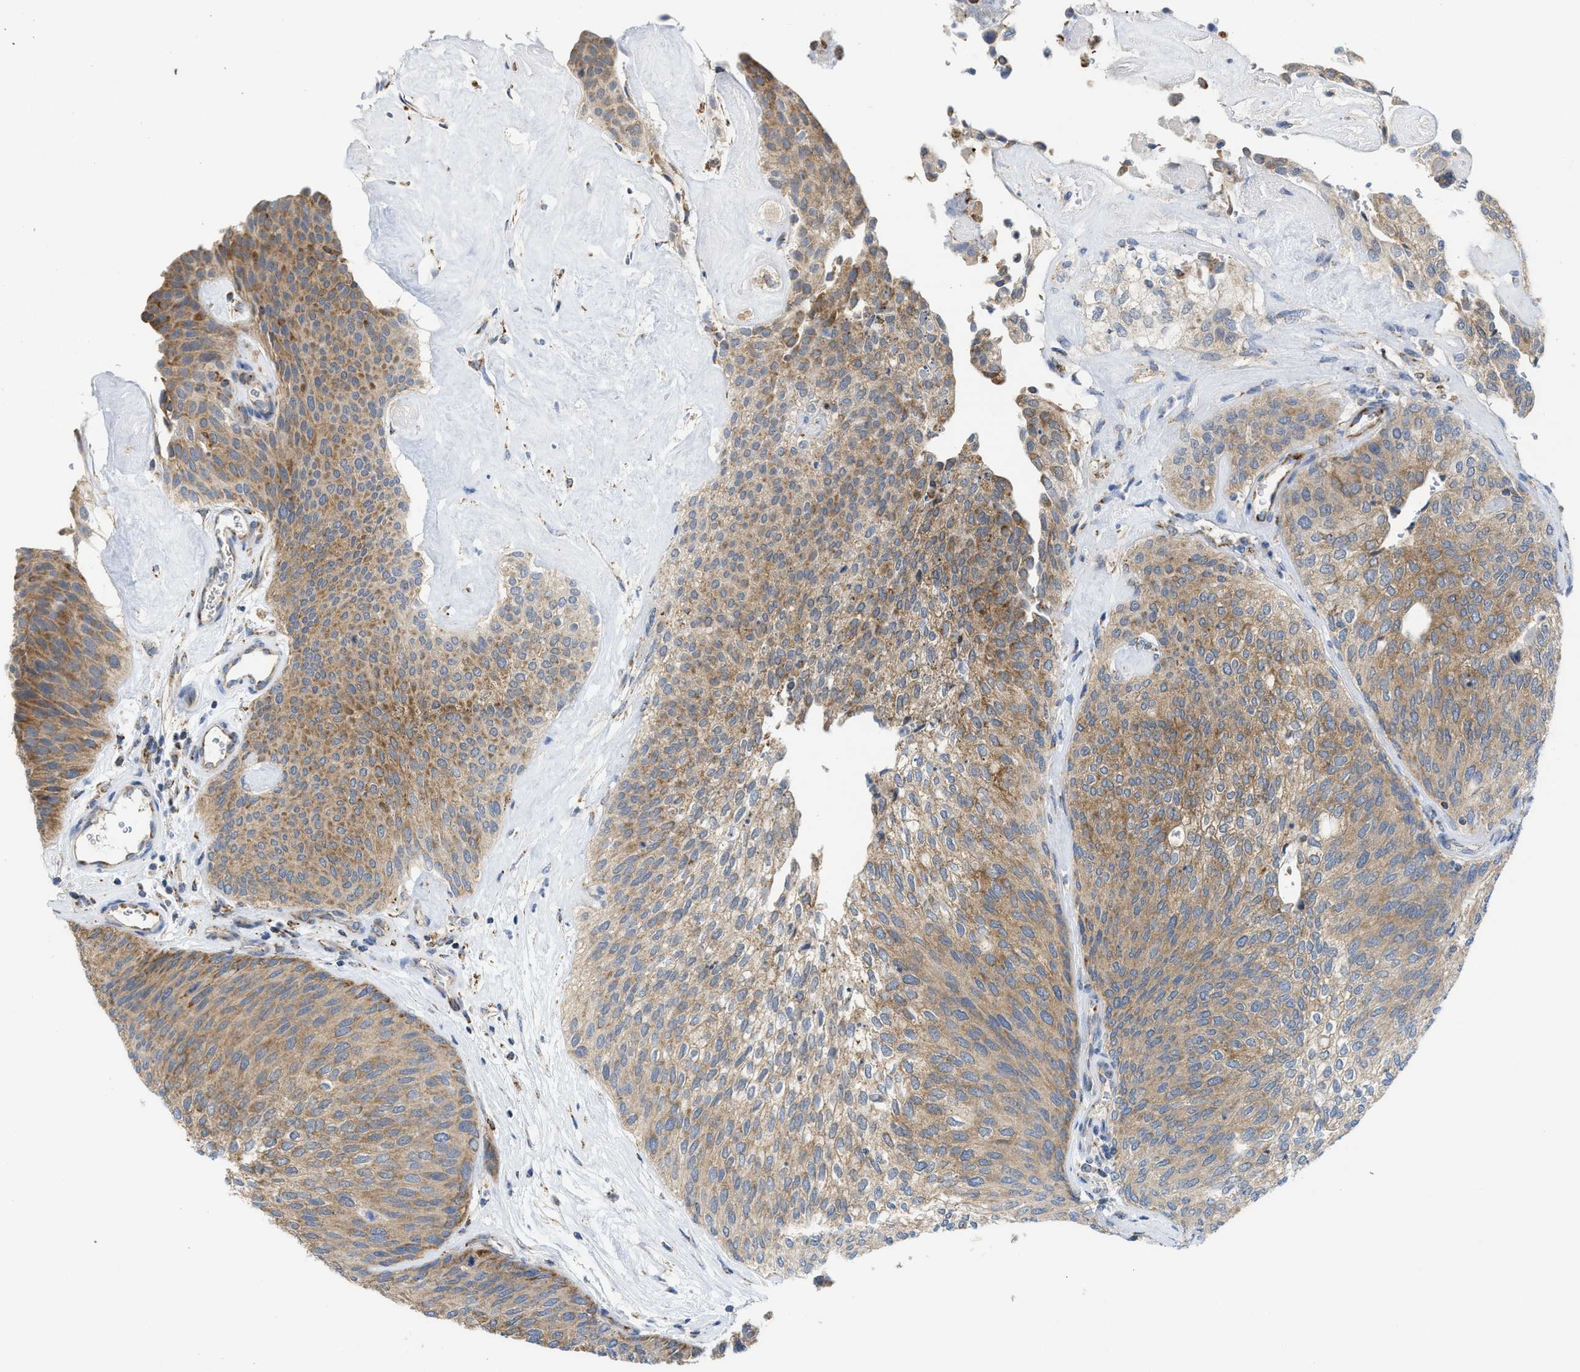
{"staining": {"intensity": "moderate", "quantity": ">75%", "location": "cytoplasmic/membranous"}, "tissue": "urothelial cancer", "cell_type": "Tumor cells", "image_type": "cancer", "snomed": [{"axis": "morphology", "description": "Urothelial carcinoma, Low grade"}, {"axis": "topography", "description": "Urinary bladder"}], "caption": "The immunohistochemical stain labels moderate cytoplasmic/membranous positivity in tumor cells of urothelial cancer tissue.", "gene": "GATD3", "patient": {"sex": "female", "age": 79}}